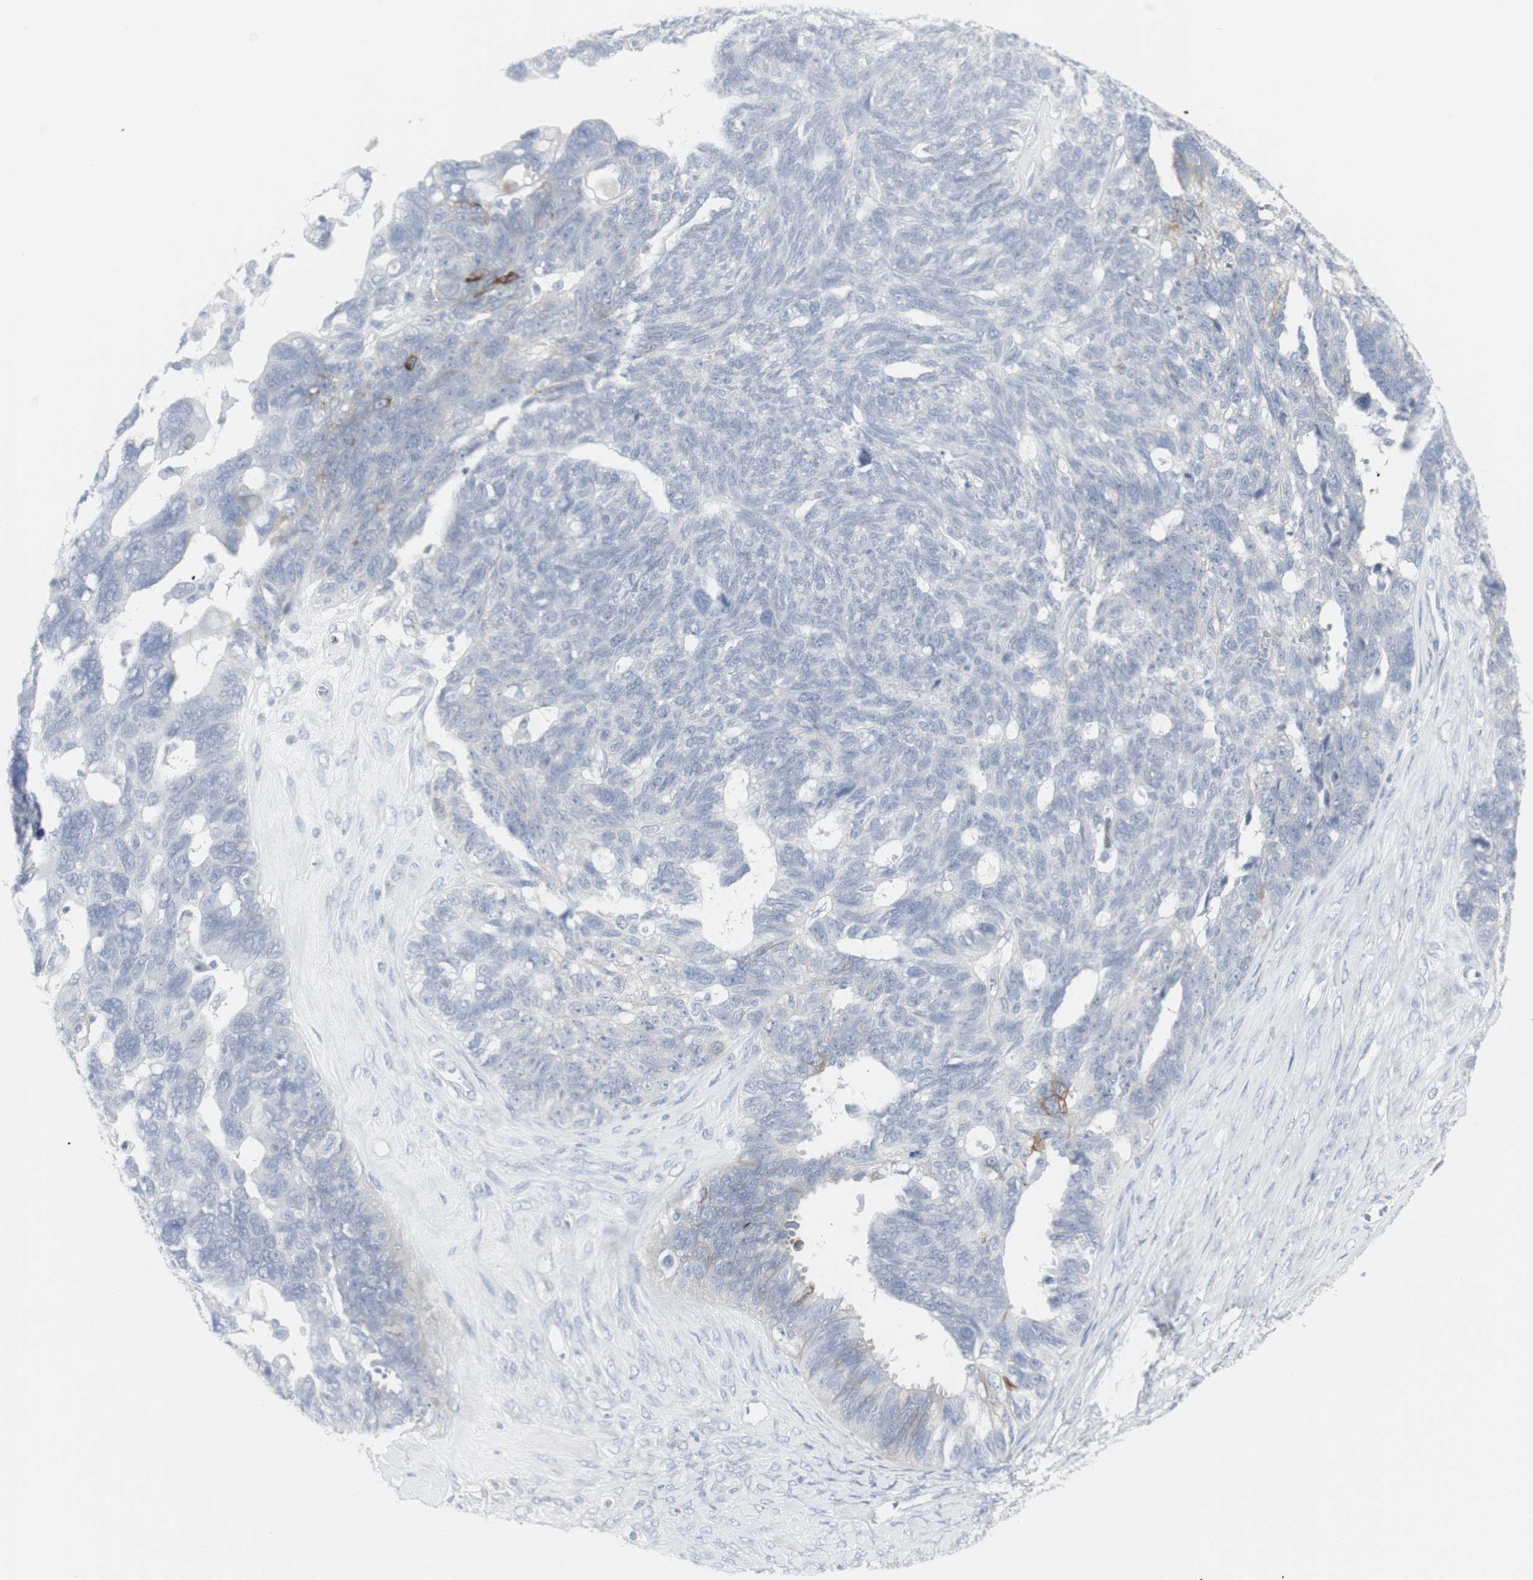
{"staining": {"intensity": "negative", "quantity": "none", "location": "none"}, "tissue": "ovarian cancer", "cell_type": "Tumor cells", "image_type": "cancer", "snomed": [{"axis": "morphology", "description": "Cystadenocarcinoma, serous, NOS"}, {"axis": "topography", "description": "Ovary"}], "caption": "A histopathology image of human ovarian cancer (serous cystadenocarcinoma) is negative for staining in tumor cells.", "gene": "ENSG00000198211", "patient": {"sex": "female", "age": 79}}